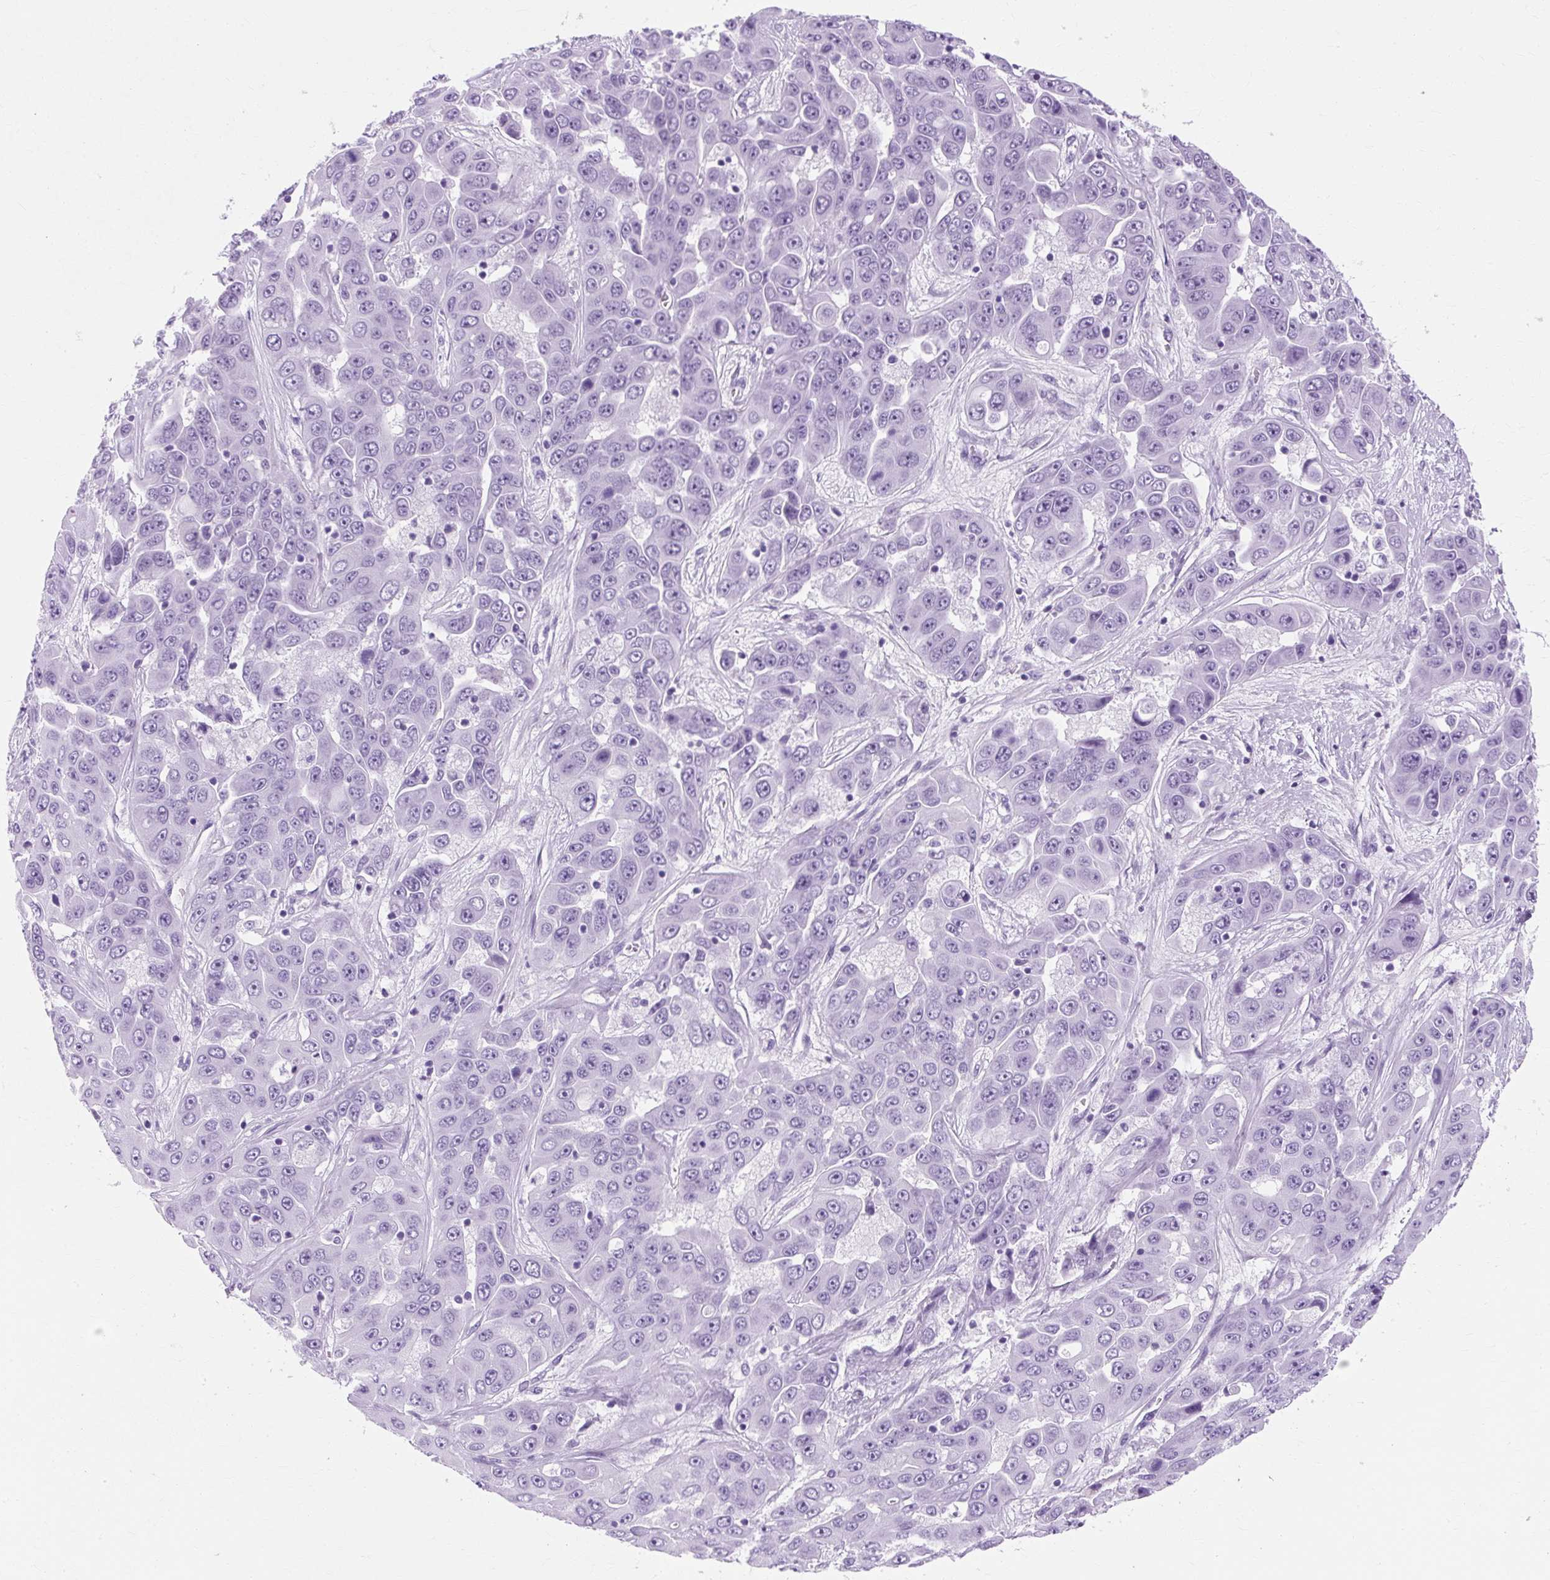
{"staining": {"intensity": "negative", "quantity": "none", "location": "none"}, "tissue": "liver cancer", "cell_type": "Tumor cells", "image_type": "cancer", "snomed": [{"axis": "morphology", "description": "Cholangiocarcinoma"}, {"axis": "topography", "description": "Liver"}], "caption": "Tumor cells show no significant protein positivity in liver cancer (cholangiocarcinoma).", "gene": "RYBP", "patient": {"sex": "female", "age": 52}}